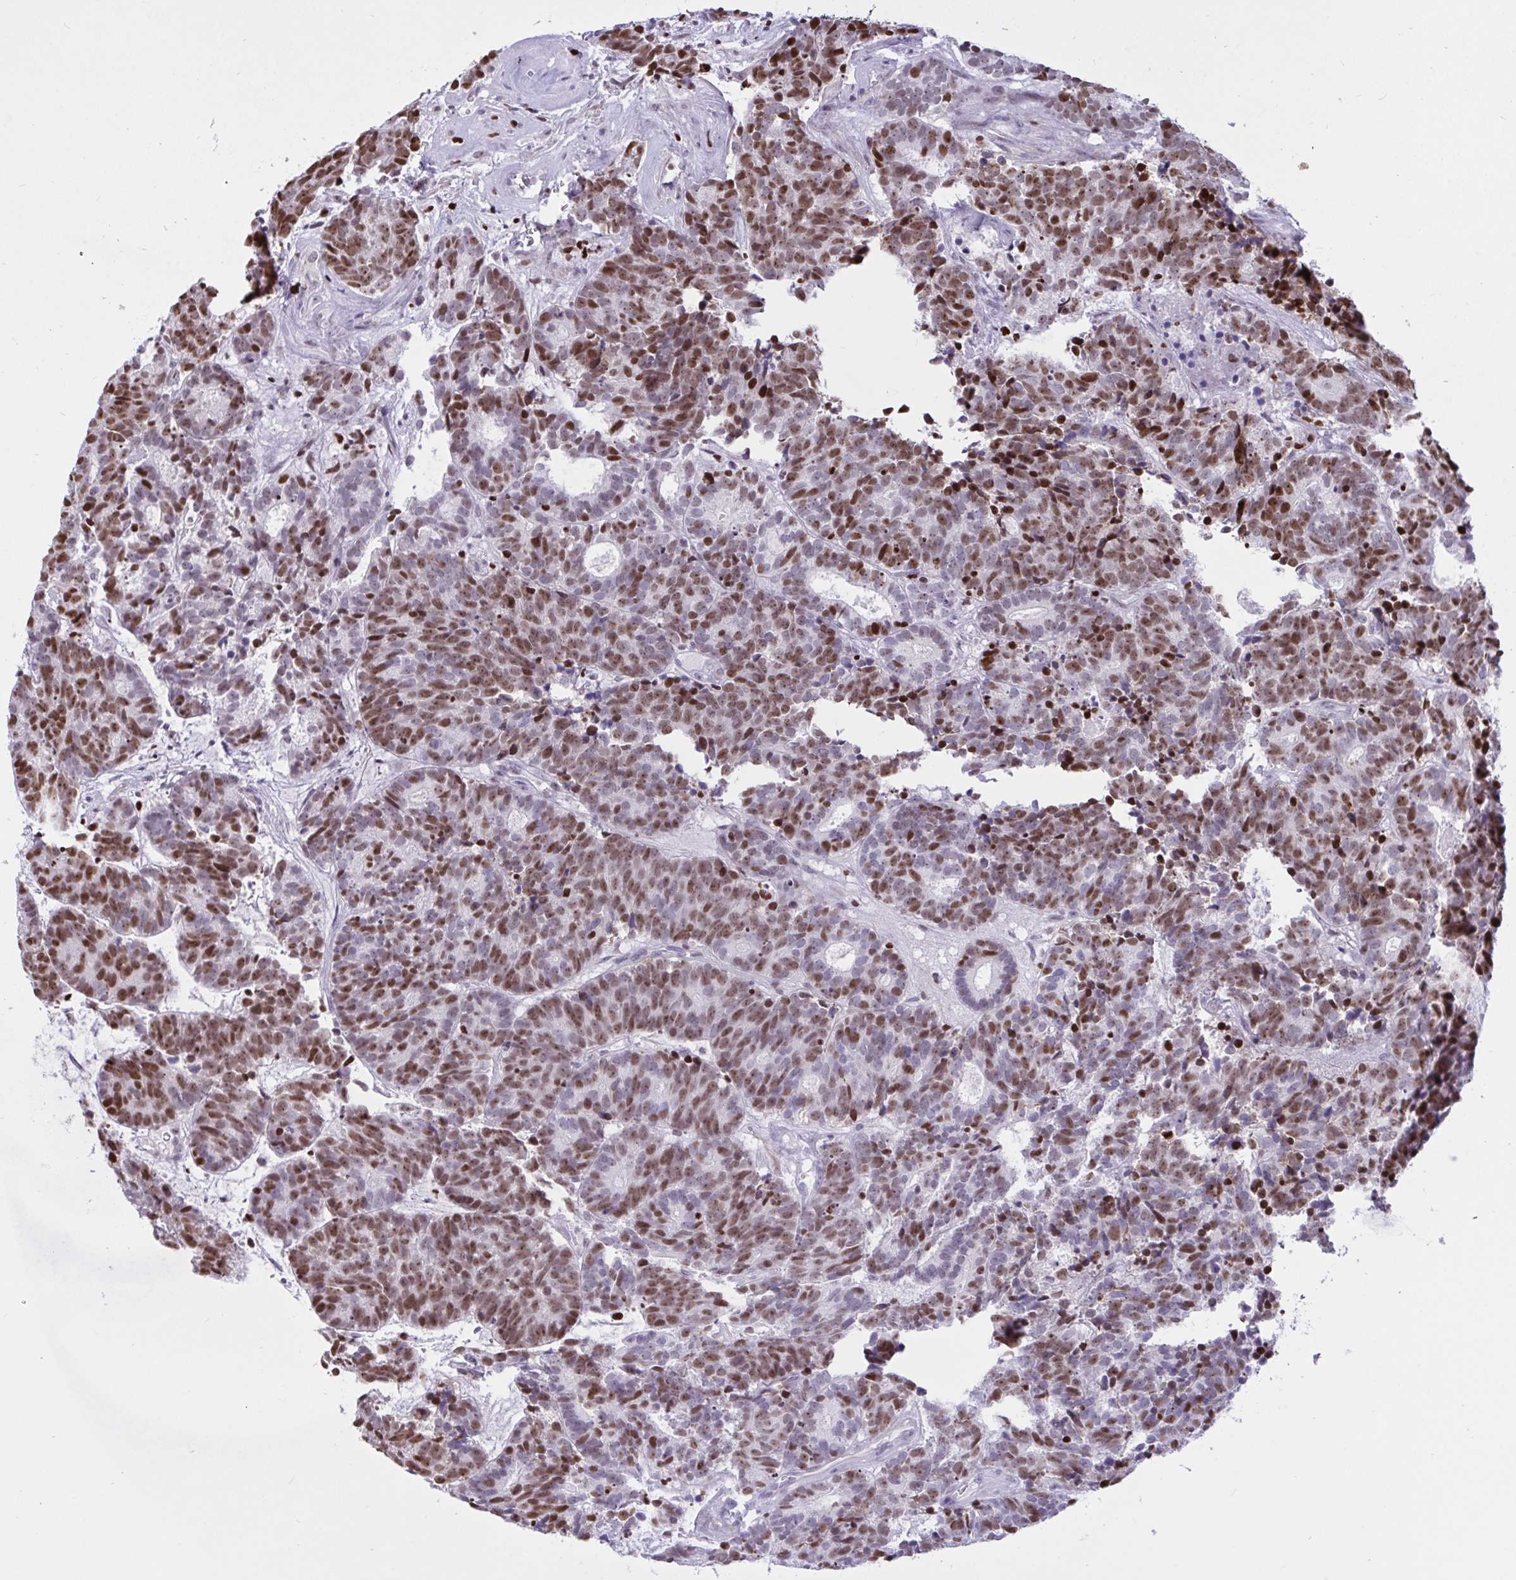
{"staining": {"intensity": "moderate", "quantity": ">75%", "location": "nuclear"}, "tissue": "head and neck cancer", "cell_type": "Tumor cells", "image_type": "cancer", "snomed": [{"axis": "morphology", "description": "Adenocarcinoma, NOS"}, {"axis": "topography", "description": "Head-Neck"}], "caption": "A brown stain shows moderate nuclear expression of a protein in human adenocarcinoma (head and neck) tumor cells. Nuclei are stained in blue.", "gene": "HMGB2", "patient": {"sex": "female", "age": 81}}